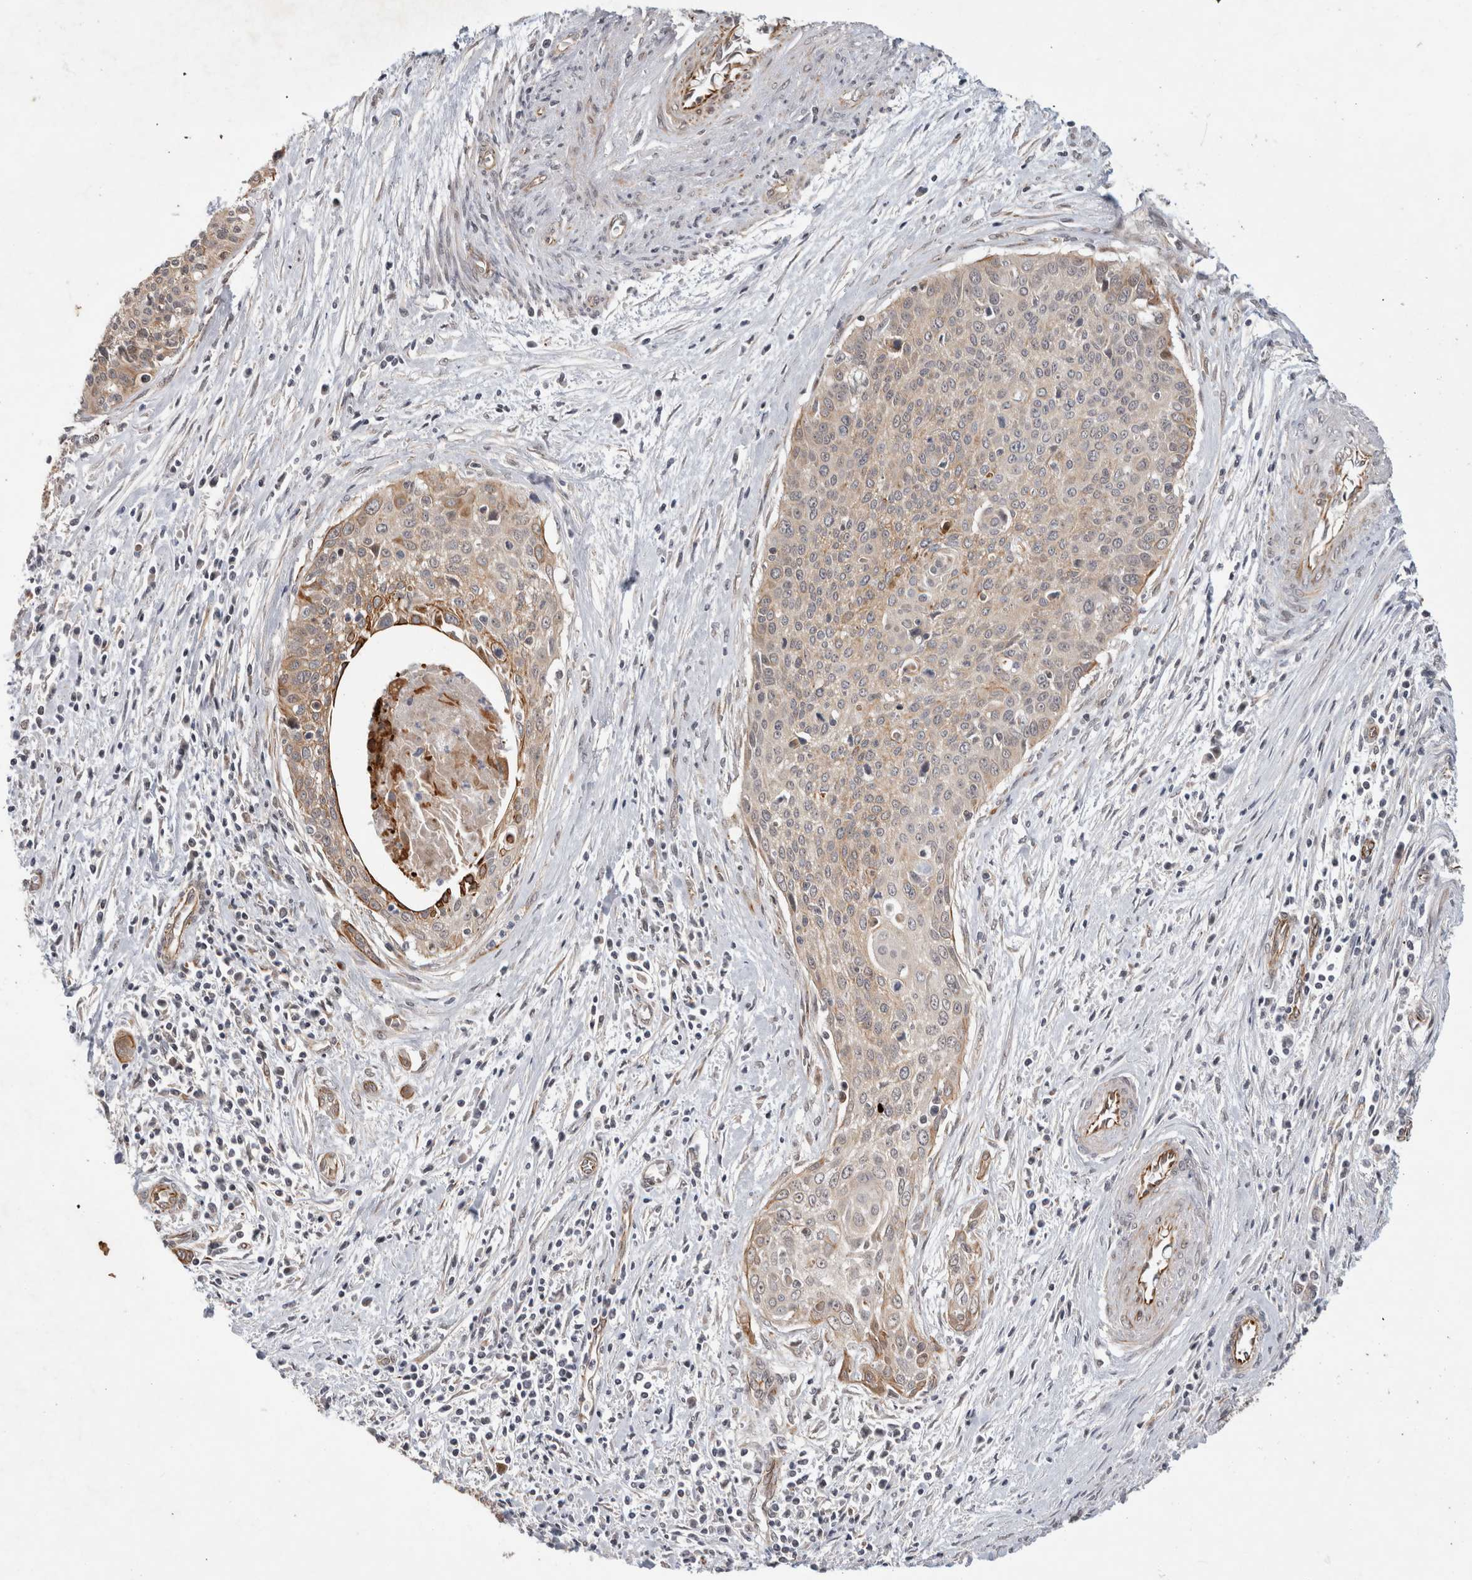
{"staining": {"intensity": "moderate", "quantity": "<25%", "location": "cytoplasmic/membranous"}, "tissue": "cervical cancer", "cell_type": "Tumor cells", "image_type": "cancer", "snomed": [{"axis": "morphology", "description": "Squamous cell carcinoma, NOS"}, {"axis": "topography", "description": "Cervix"}], "caption": "A micrograph of cervical squamous cell carcinoma stained for a protein reveals moderate cytoplasmic/membranous brown staining in tumor cells.", "gene": "CRISPLD1", "patient": {"sex": "female", "age": 55}}